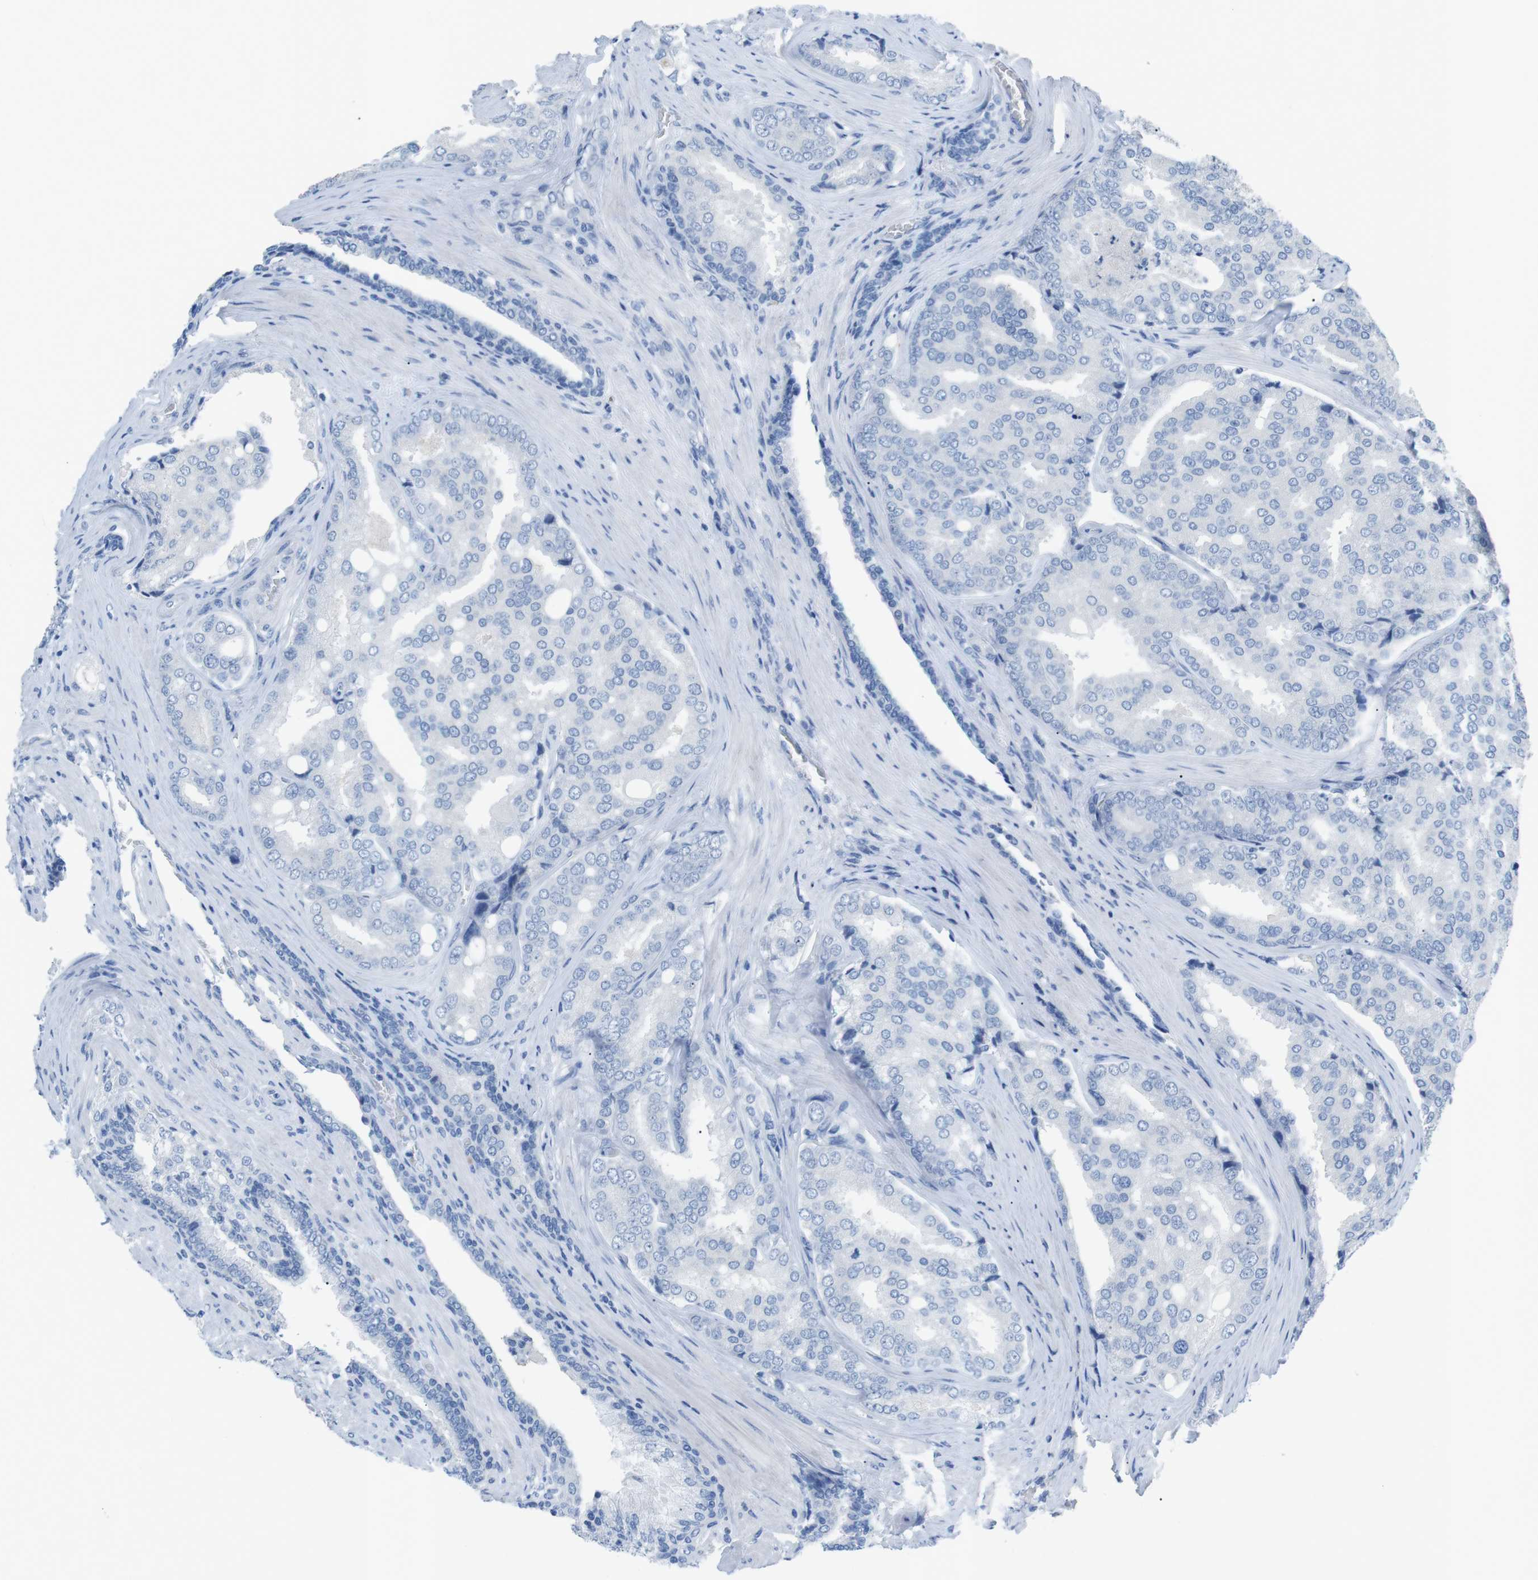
{"staining": {"intensity": "negative", "quantity": "none", "location": "none"}, "tissue": "prostate cancer", "cell_type": "Tumor cells", "image_type": "cancer", "snomed": [{"axis": "morphology", "description": "Adenocarcinoma, High grade"}, {"axis": "topography", "description": "Prostate"}], "caption": "Tumor cells show no significant protein expression in prostate adenocarcinoma (high-grade).", "gene": "SALL4", "patient": {"sex": "male", "age": 50}}